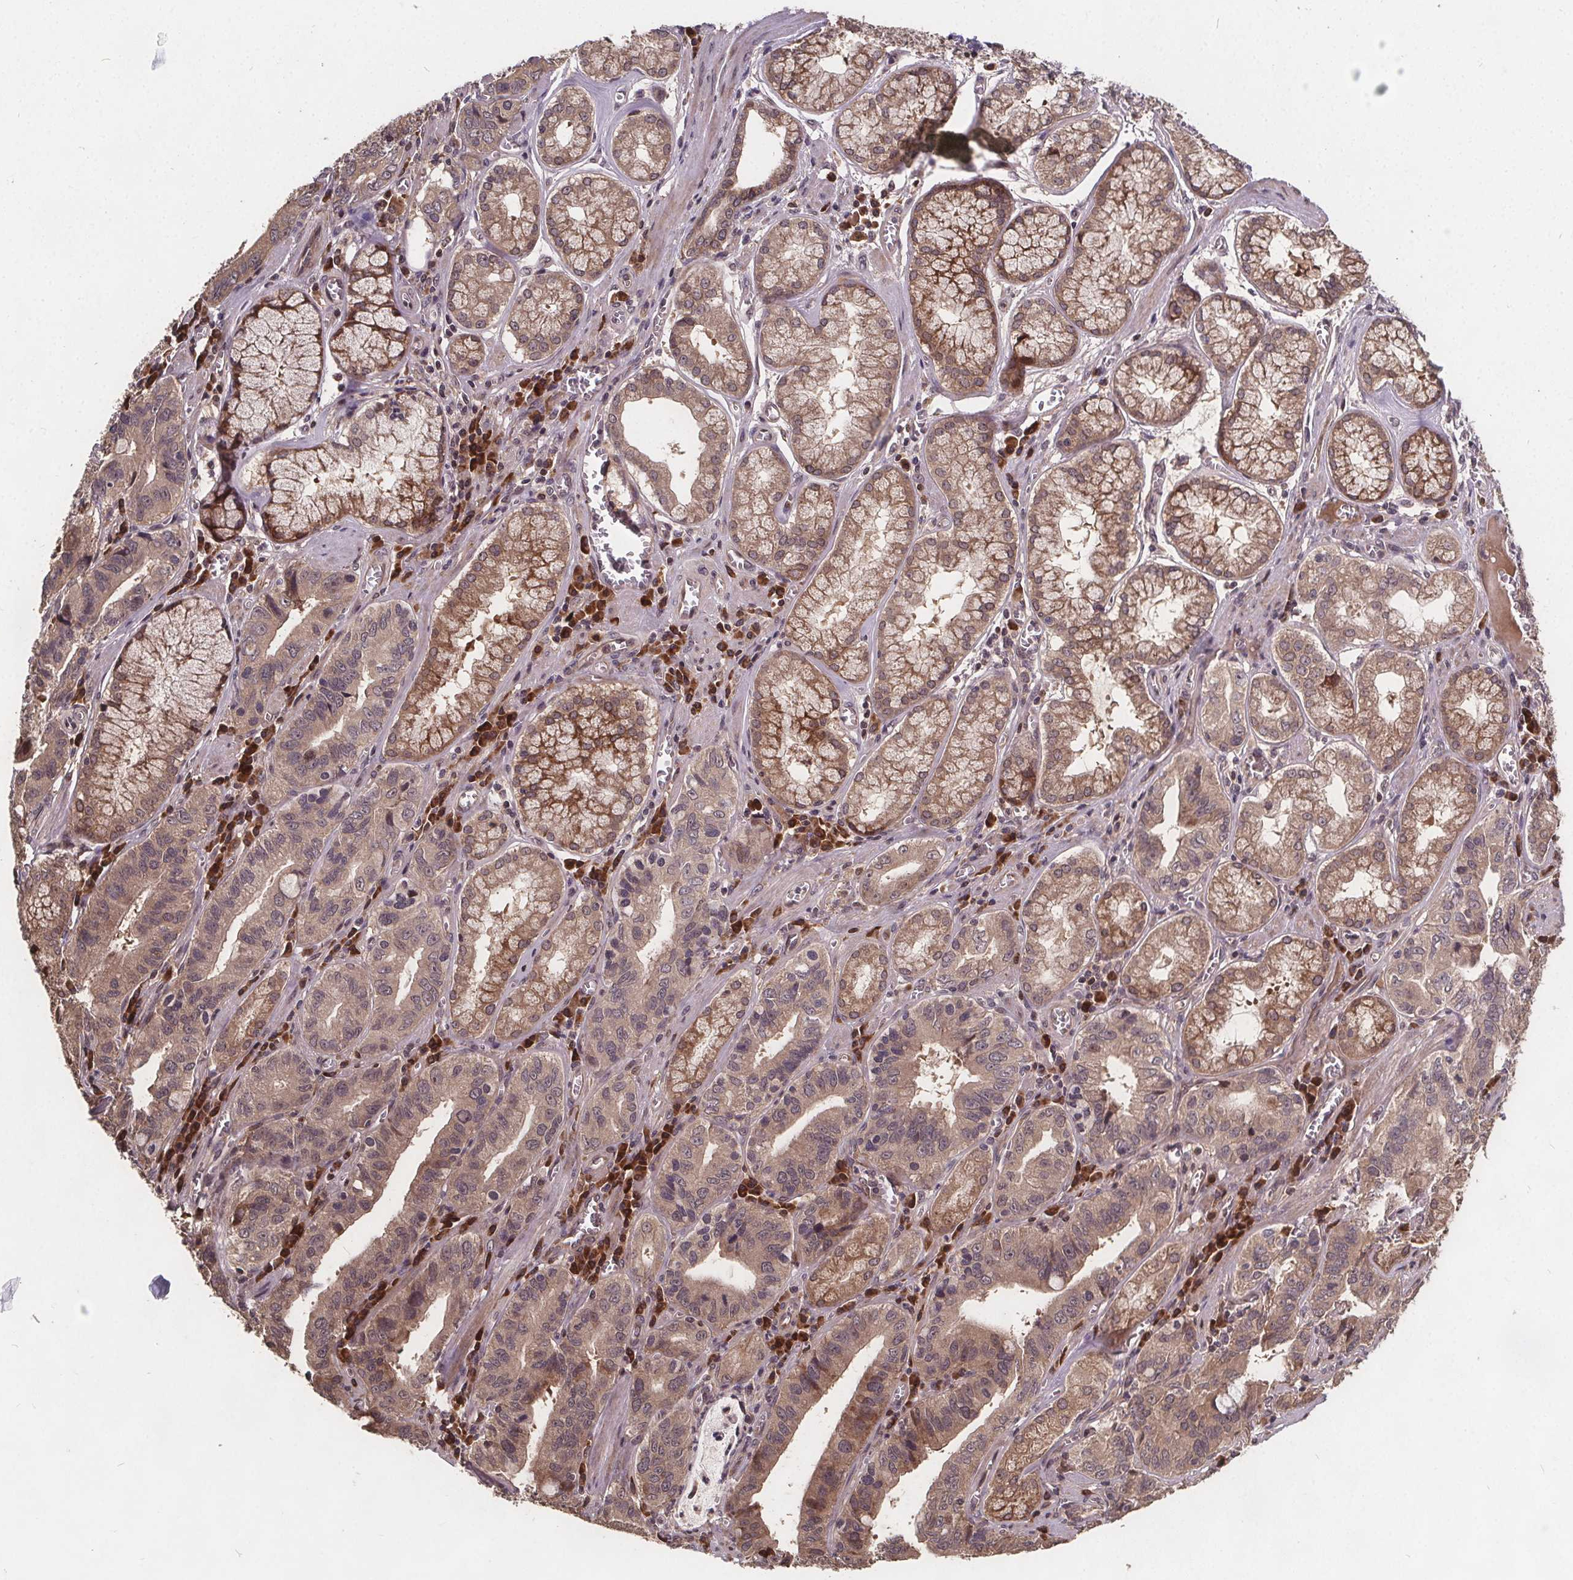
{"staining": {"intensity": "moderate", "quantity": "25%-75%", "location": "cytoplasmic/membranous"}, "tissue": "stomach cancer", "cell_type": "Tumor cells", "image_type": "cancer", "snomed": [{"axis": "morphology", "description": "Adenocarcinoma, NOS"}, {"axis": "topography", "description": "Stomach, lower"}], "caption": "About 25%-75% of tumor cells in adenocarcinoma (stomach) reveal moderate cytoplasmic/membranous protein expression as visualized by brown immunohistochemical staining.", "gene": "USP9X", "patient": {"sex": "female", "age": 76}}